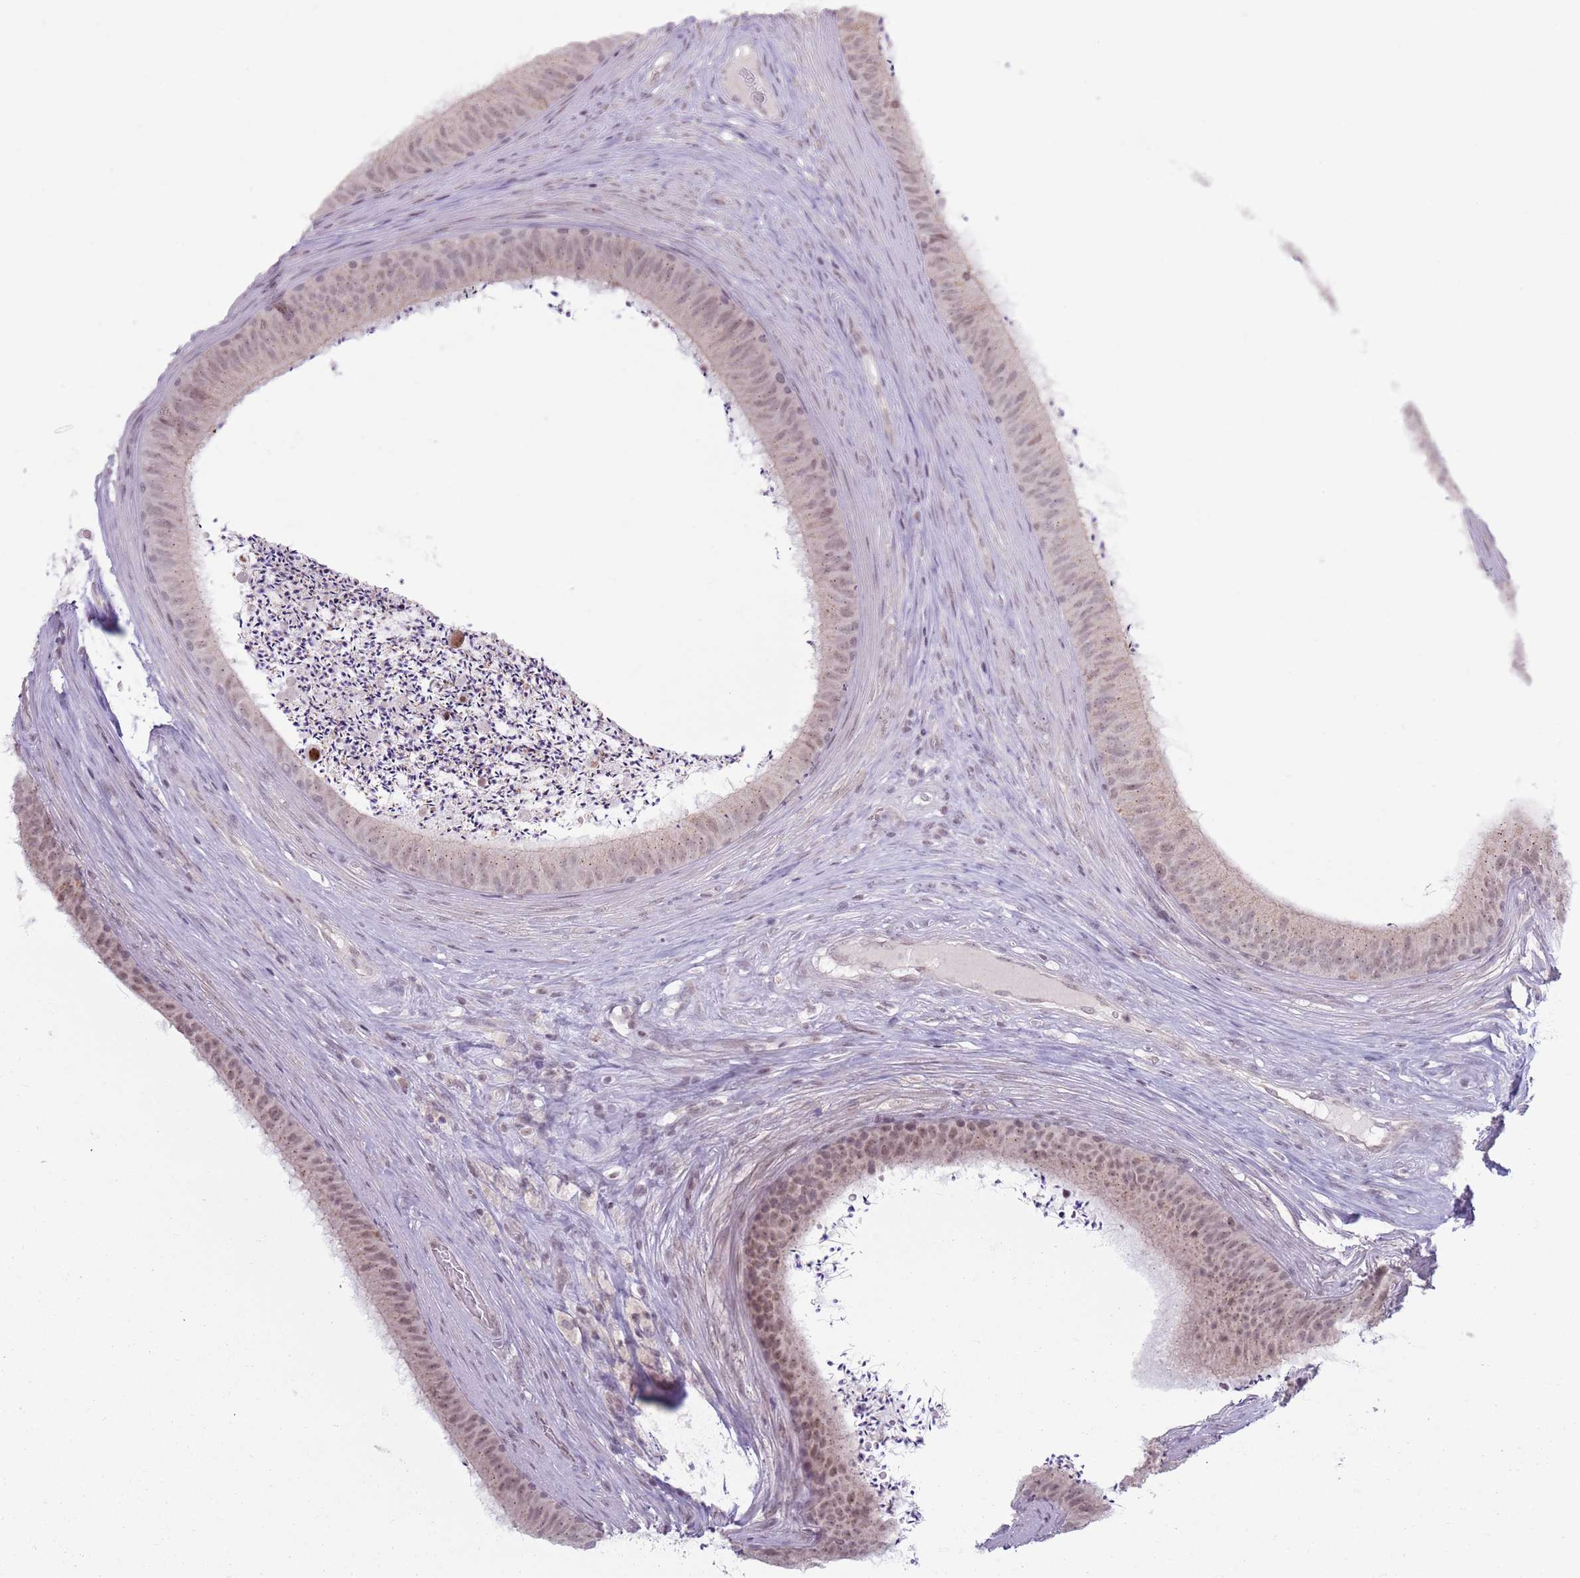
{"staining": {"intensity": "moderate", "quantity": "<25%", "location": "nuclear"}, "tissue": "epididymis", "cell_type": "Glandular cells", "image_type": "normal", "snomed": [{"axis": "morphology", "description": "Normal tissue, NOS"}, {"axis": "topography", "description": "Testis"}, {"axis": "topography", "description": "Epididymis"}], "caption": "Immunohistochemistry (IHC) micrograph of benign epididymis: epididymis stained using immunohistochemistry displays low levels of moderate protein expression localized specifically in the nuclear of glandular cells, appearing as a nuclear brown color.", "gene": "MRPL34", "patient": {"sex": "male", "age": 41}}